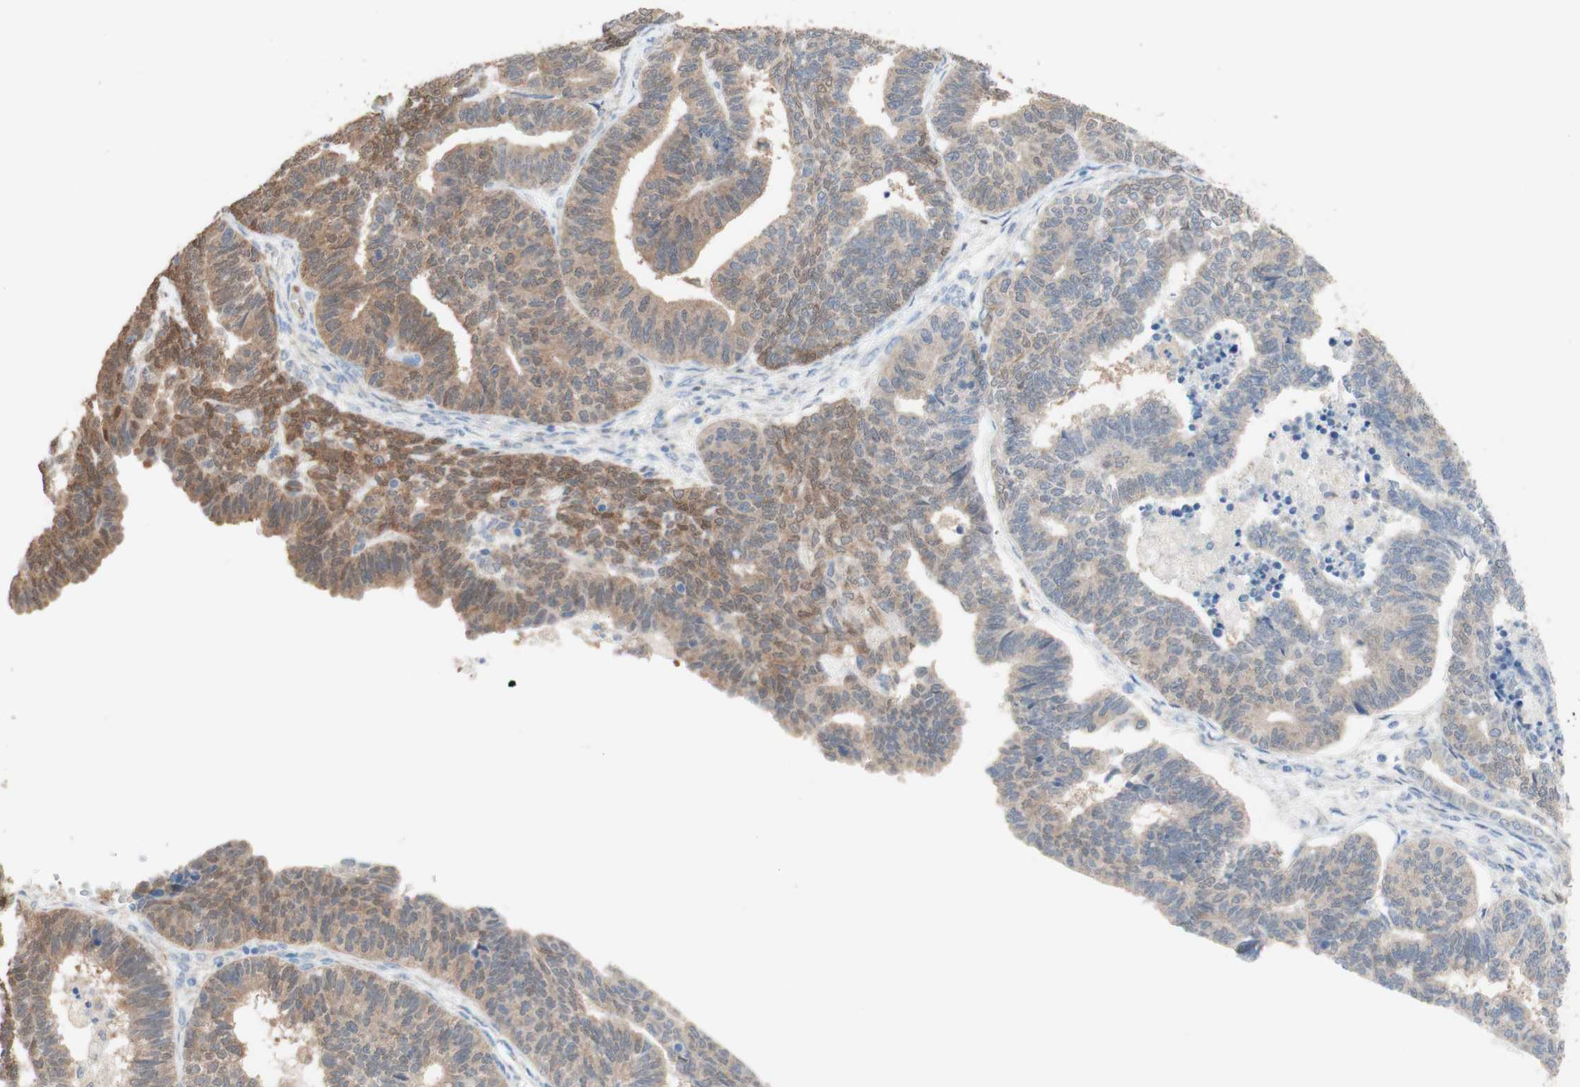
{"staining": {"intensity": "moderate", "quantity": "25%-75%", "location": "cytoplasmic/membranous"}, "tissue": "endometrial cancer", "cell_type": "Tumor cells", "image_type": "cancer", "snomed": [{"axis": "morphology", "description": "Adenocarcinoma, NOS"}, {"axis": "topography", "description": "Endometrium"}], "caption": "Endometrial cancer (adenocarcinoma) stained with DAB (3,3'-diaminobenzidine) IHC shows medium levels of moderate cytoplasmic/membranous expression in about 25%-75% of tumor cells.", "gene": "COMT", "patient": {"sex": "female", "age": 70}}